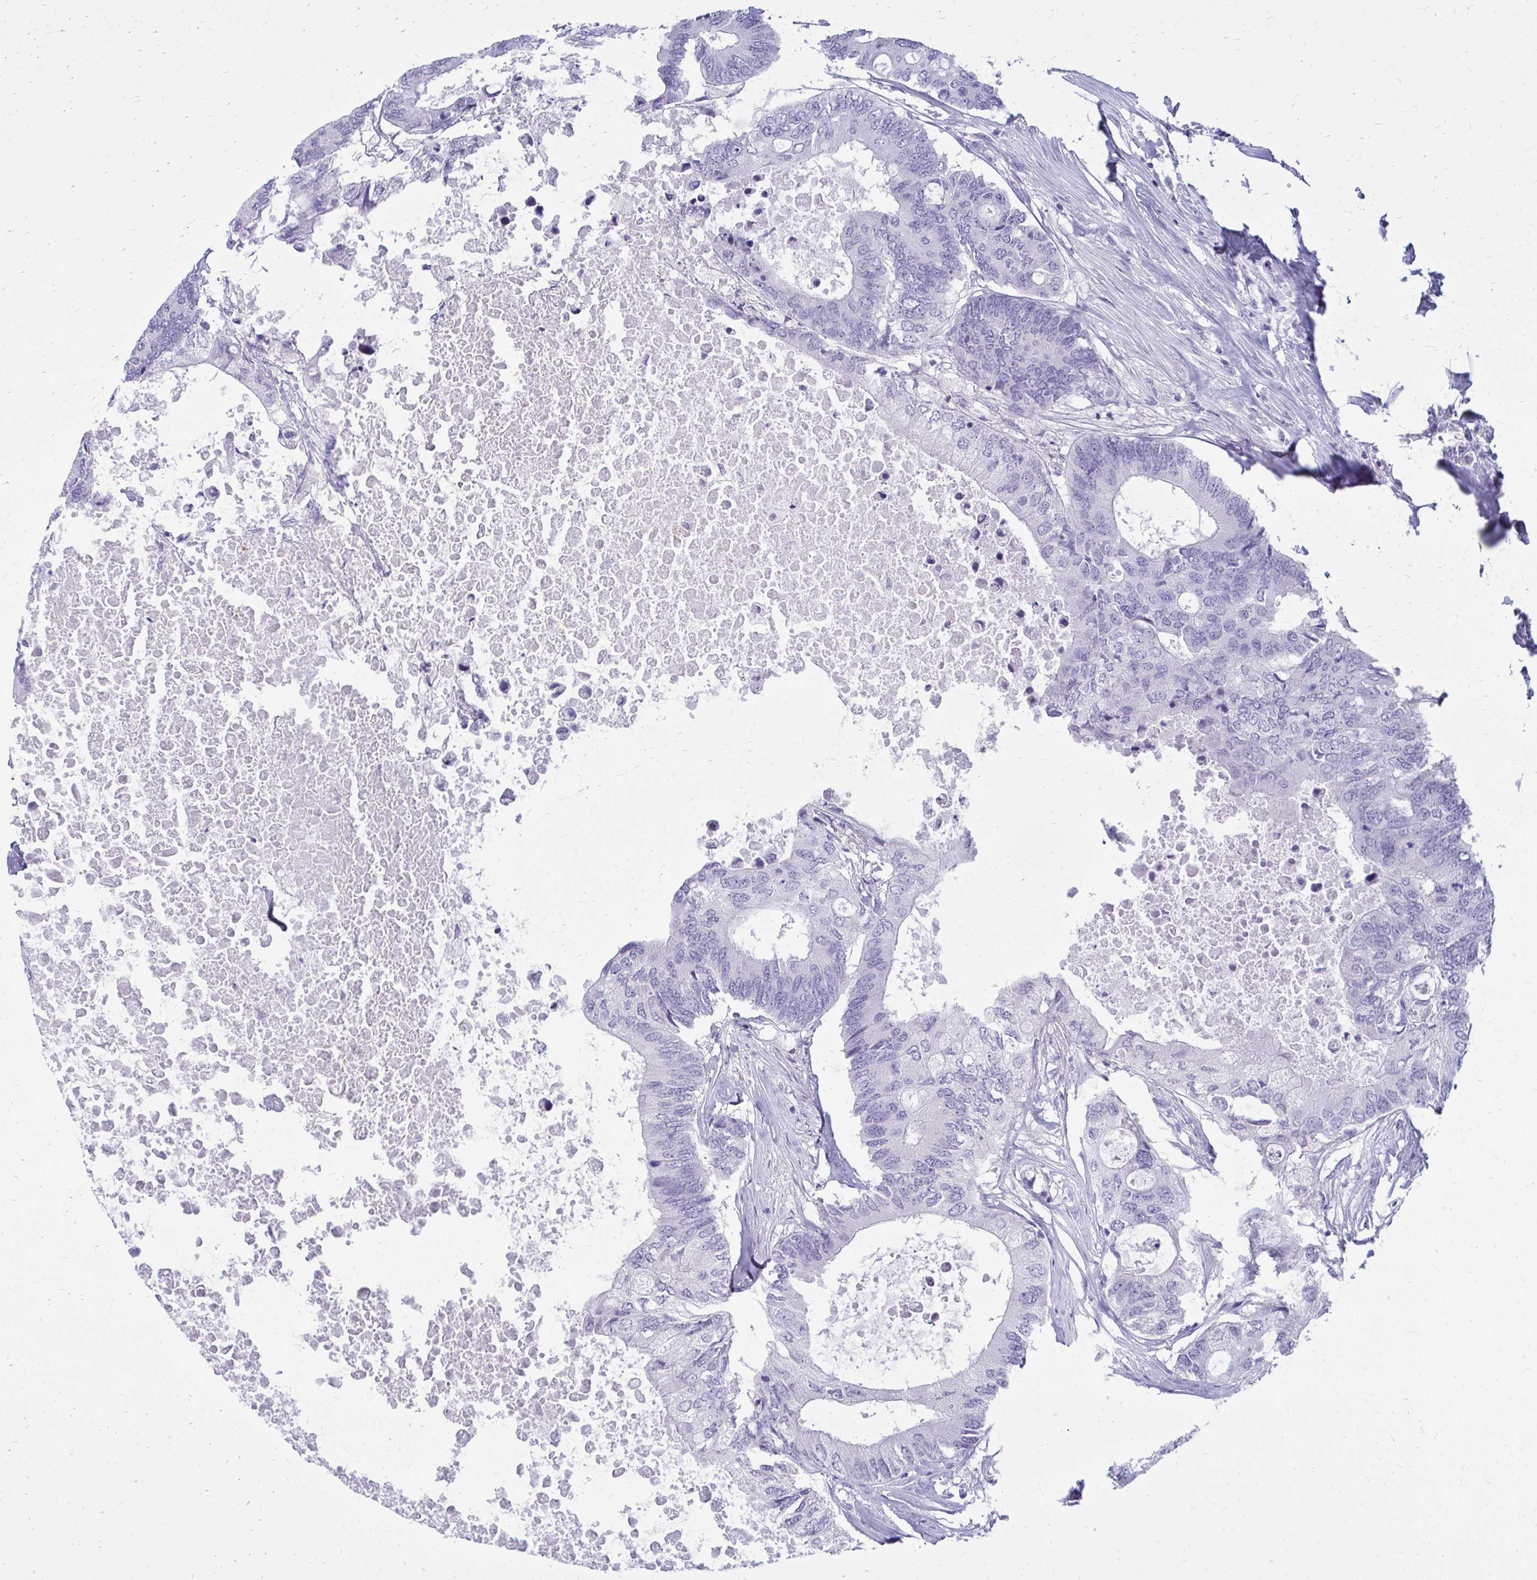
{"staining": {"intensity": "negative", "quantity": "none", "location": "none"}, "tissue": "colorectal cancer", "cell_type": "Tumor cells", "image_type": "cancer", "snomed": [{"axis": "morphology", "description": "Adenocarcinoma, NOS"}, {"axis": "topography", "description": "Colon"}], "caption": "Micrograph shows no significant protein staining in tumor cells of colorectal adenocarcinoma.", "gene": "FABP3", "patient": {"sex": "male", "age": 71}}